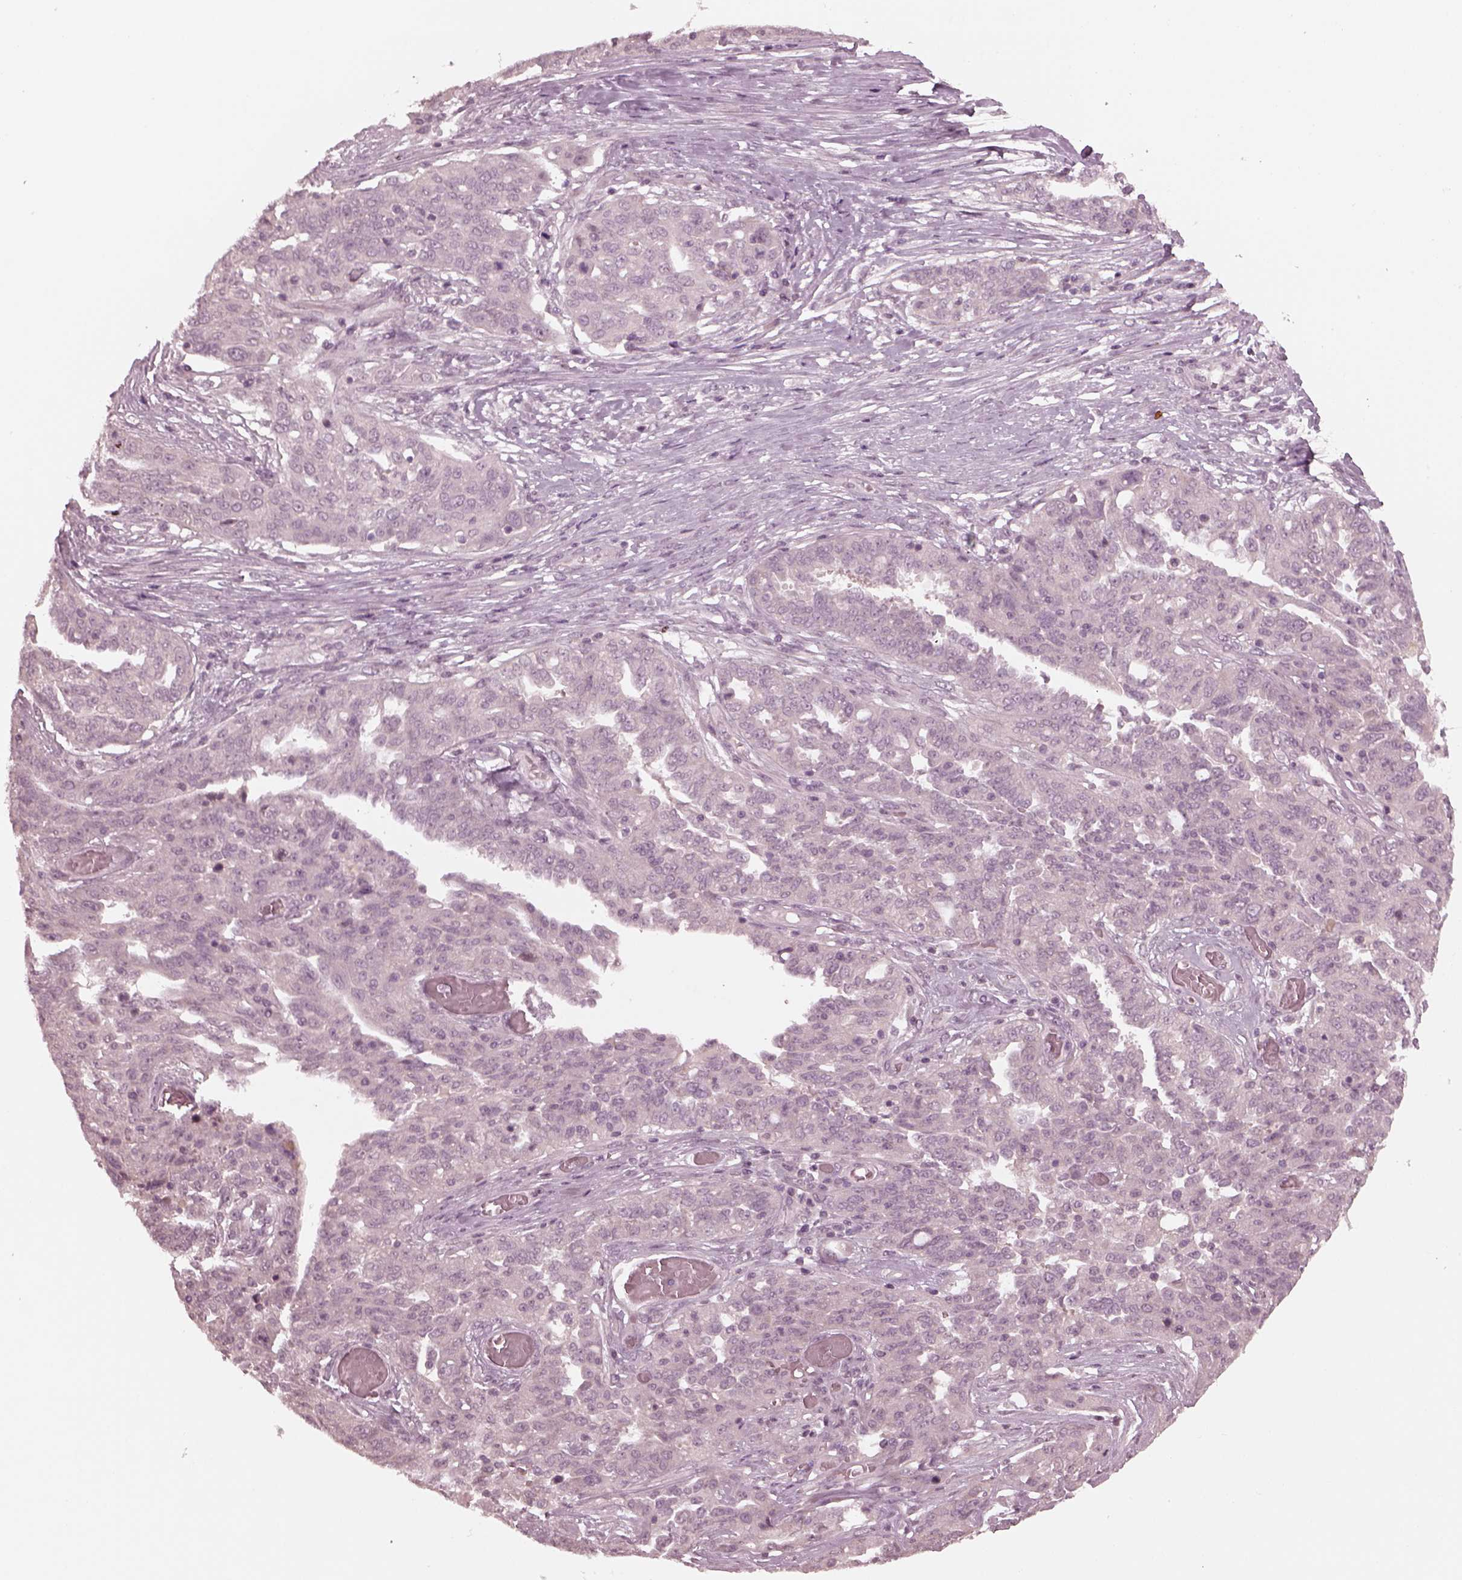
{"staining": {"intensity": "negative", "quantity": "none", "location": "none"}, "tissue": "ovarian cancer", "cell_type": "Tumor cells", "image_type": "cancer", "snomed": [{"axis": "morphology", "description": "Cystadenocarcinoma, serous, NOS"}, {"axis": "topography", "description": "Ovary"}], "caption": "IHC micrograph of serous cystadenocarcinoma (ovarian) stained for a protein (brown), which reveals no positivity in tumor cells. (IHC, brightfield microscopy, high magnification).", "gene": "RGS7", "patient": {"sex": "female", "age": 67}}